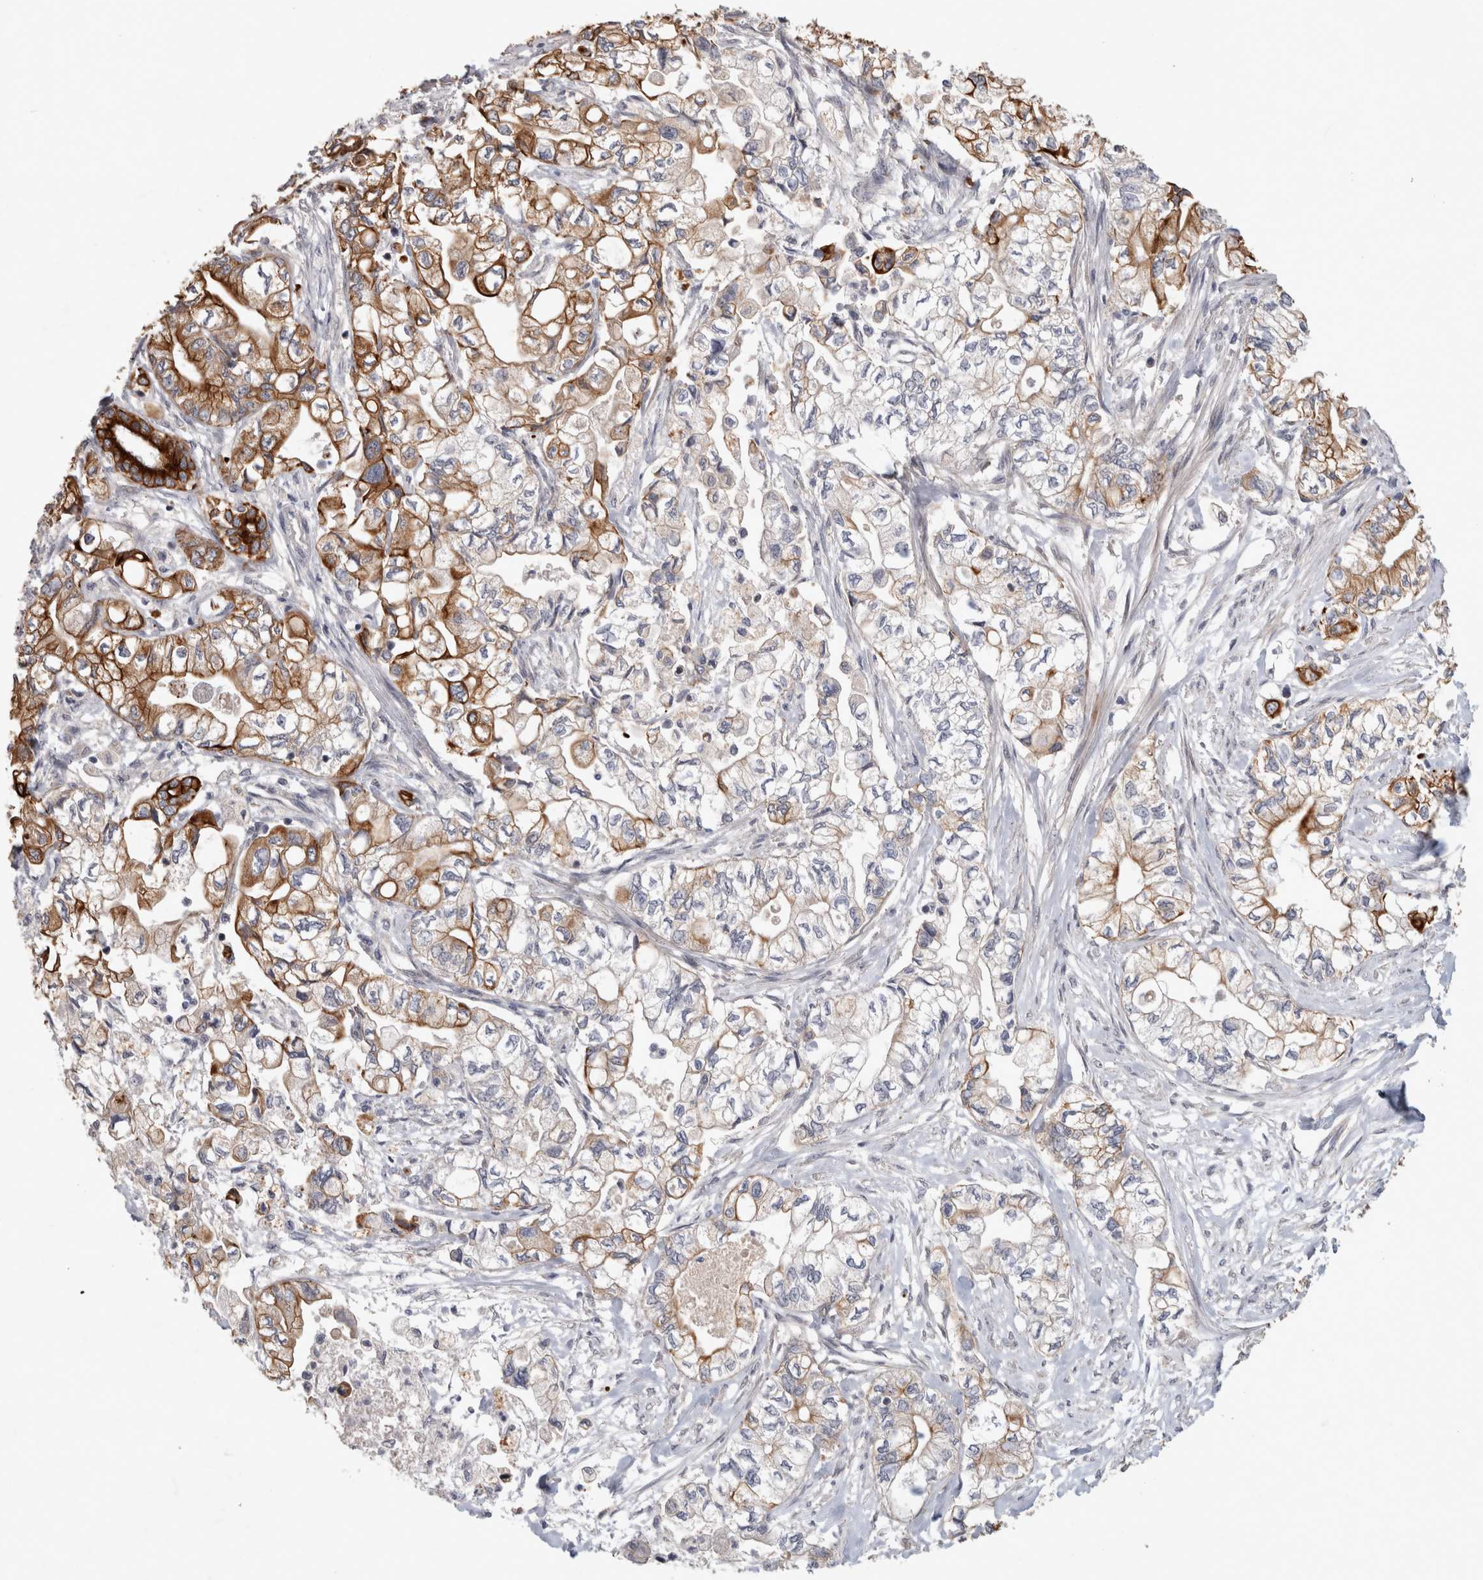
{"staining": {"intensity": "strong", "quantity": "25%-75%", "location": "cytoplasmic/membranous"}, "tissue": "pancreatic cancer", "cell_type": "Tumor cells", "image_type": "cancer", "snomed": [{"axis": "morphology", "description": "Adenocarcinoma, NOS"}, {"axis": "topography", "description": "Pancreas"}], "caption": "A micrograph of human adenocarcinoma (pancreatic) stained for a protein exhibits strong cytoplasmic/membranous brown staining in tumor cells.", "gene": "CRISPLD1", "patient": {"sex": "male", "age": 79}}